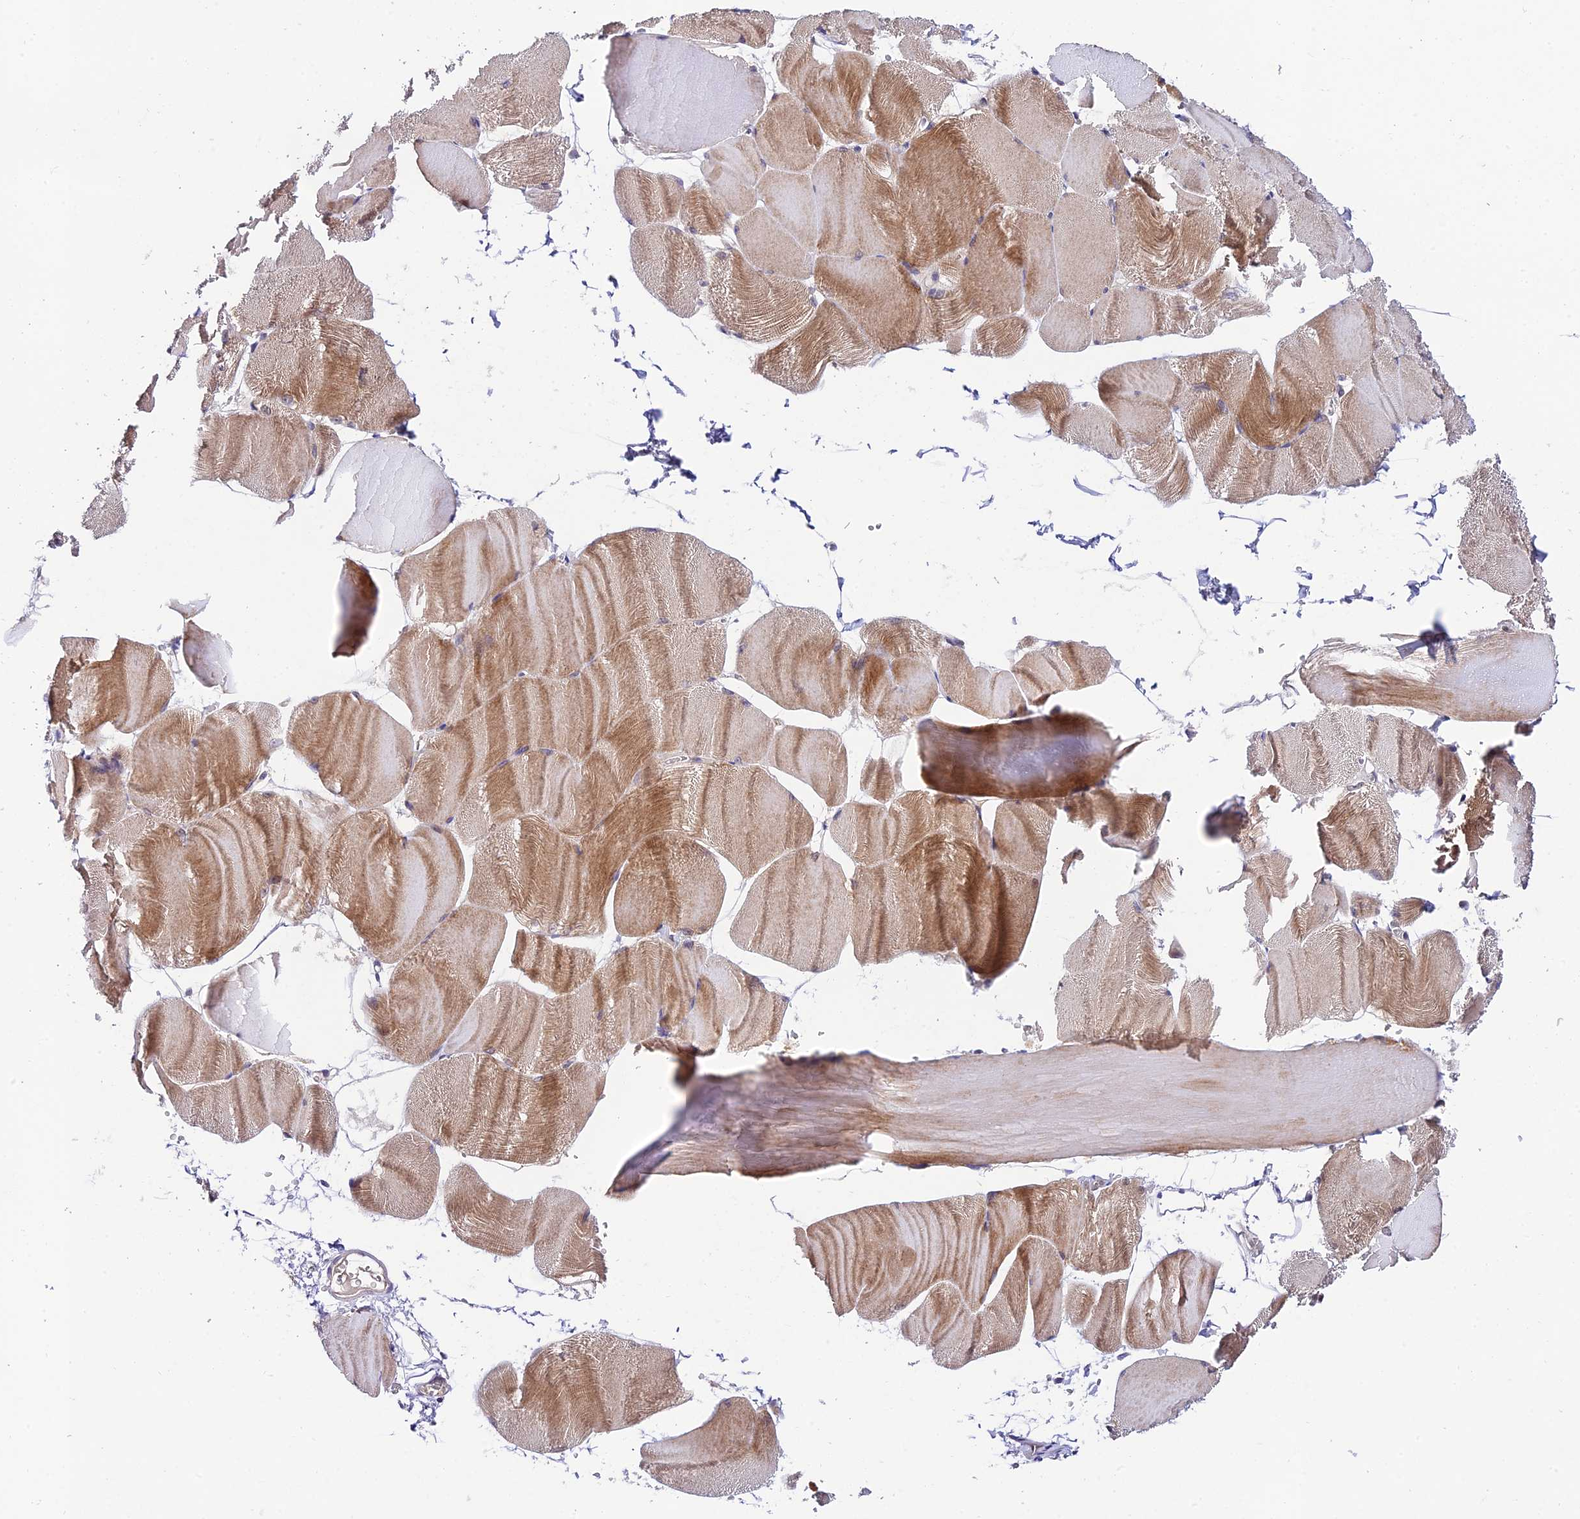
{"staining": {"intensity": "moderate", "quantity": ">75%", "location": "cytoplasmic/membranous"}, "tissue": "skeletal muscle", "cell_type": "Myocytes", "image_type": "normal", "snomed": [{"axis": "morphology", "description": "Normal tissue, NOS"}, {"axis": "morphology", "description": "Basal cell carcinoma"}, {"axis": "topography", "description": "Skeletal muscle"}], "caption": "Normal skeletal muscle displays moderate cytoplasmic/membranous expression in about >75% of myocytes.", "gene": "TRIM40", "patient": {"sex": "female", "age": 64}}